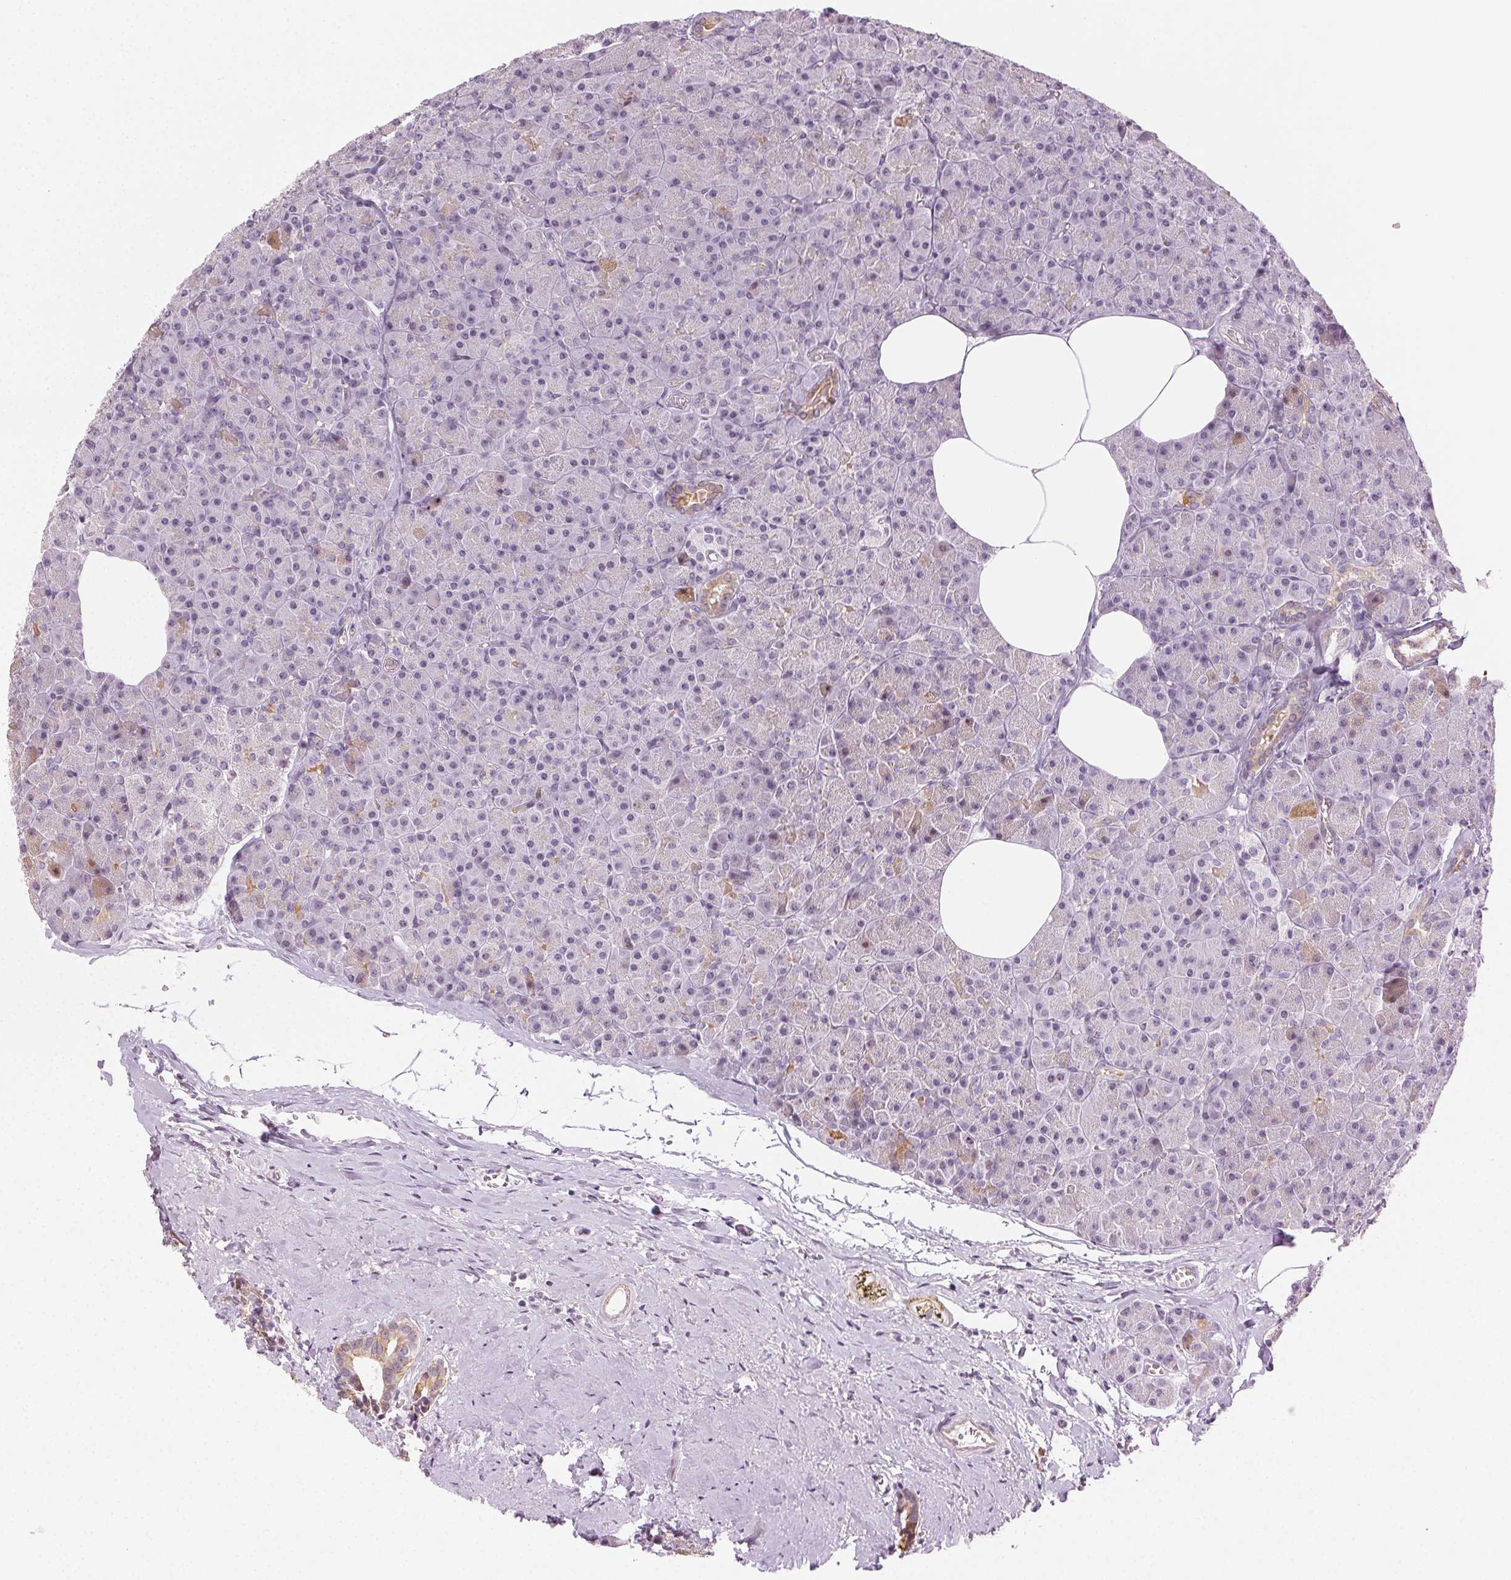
{"staining": {"intensity": "moderate", "quantity": "<25%", "location": "cytoplasmic/membranous"}, "tissue": "pancreas", "cell_type": "Exocrine glandular cells", "image_type": "normal", "snomed": [{"axis": "morphology", "description": "Normal tissue, NOS"}, {"axis": "topography", "description": "Pancreas"}], "caption": "Immunohistochemistry (IHC) (DAB (3,3'-diaminobenzidine)) staining of benign pancreas shows moderate cytoplasmic/membranous protein expression in approximately <25% of exocrine glandular cells. (IHC, brightfield microscopy, high magnification).", "gene": "AIF1L", "patient": {"sex": "female", "age": 45}}